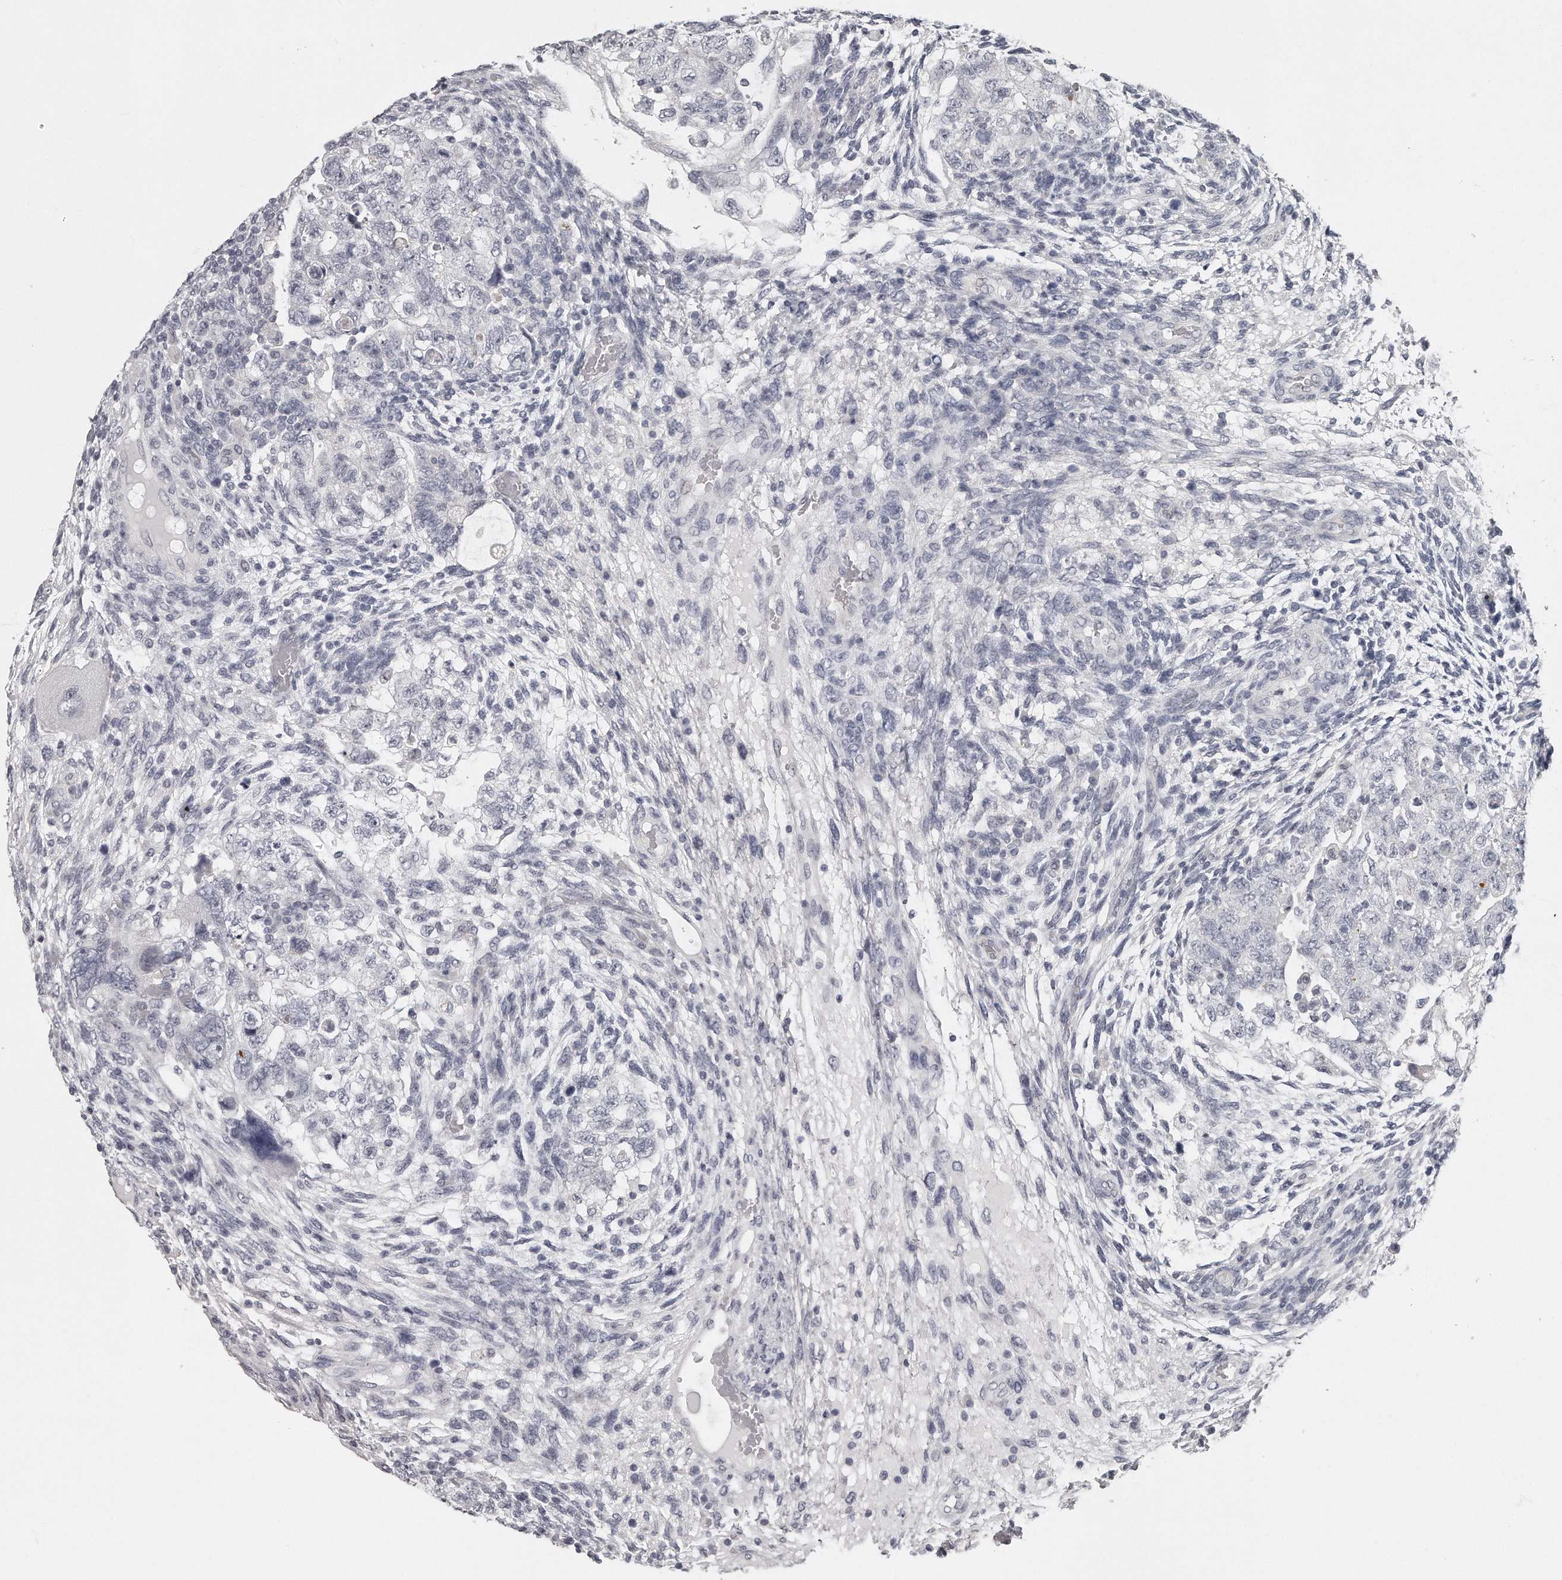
{"staining": {"intensity": "negative", "quantity": "none", "location": "none"}, "tissue": "testis cancer", "cell_type": "Tumor cells", "image_type": "cancer", "snomed": [{"axis": "morphology", "description": "Carcinoma, Embryonal, NOS"}, {"axis": "topography", "description": "Testis"}], "caption": "DAB (3,3'-diaminobenzidine) immunohistochemical staining of human testis cancer (embryonal carcinoma) shows no significant positivity in tumor cells.", "gene": "GGCT", "patient": {"sex": "male", "age": 36}}